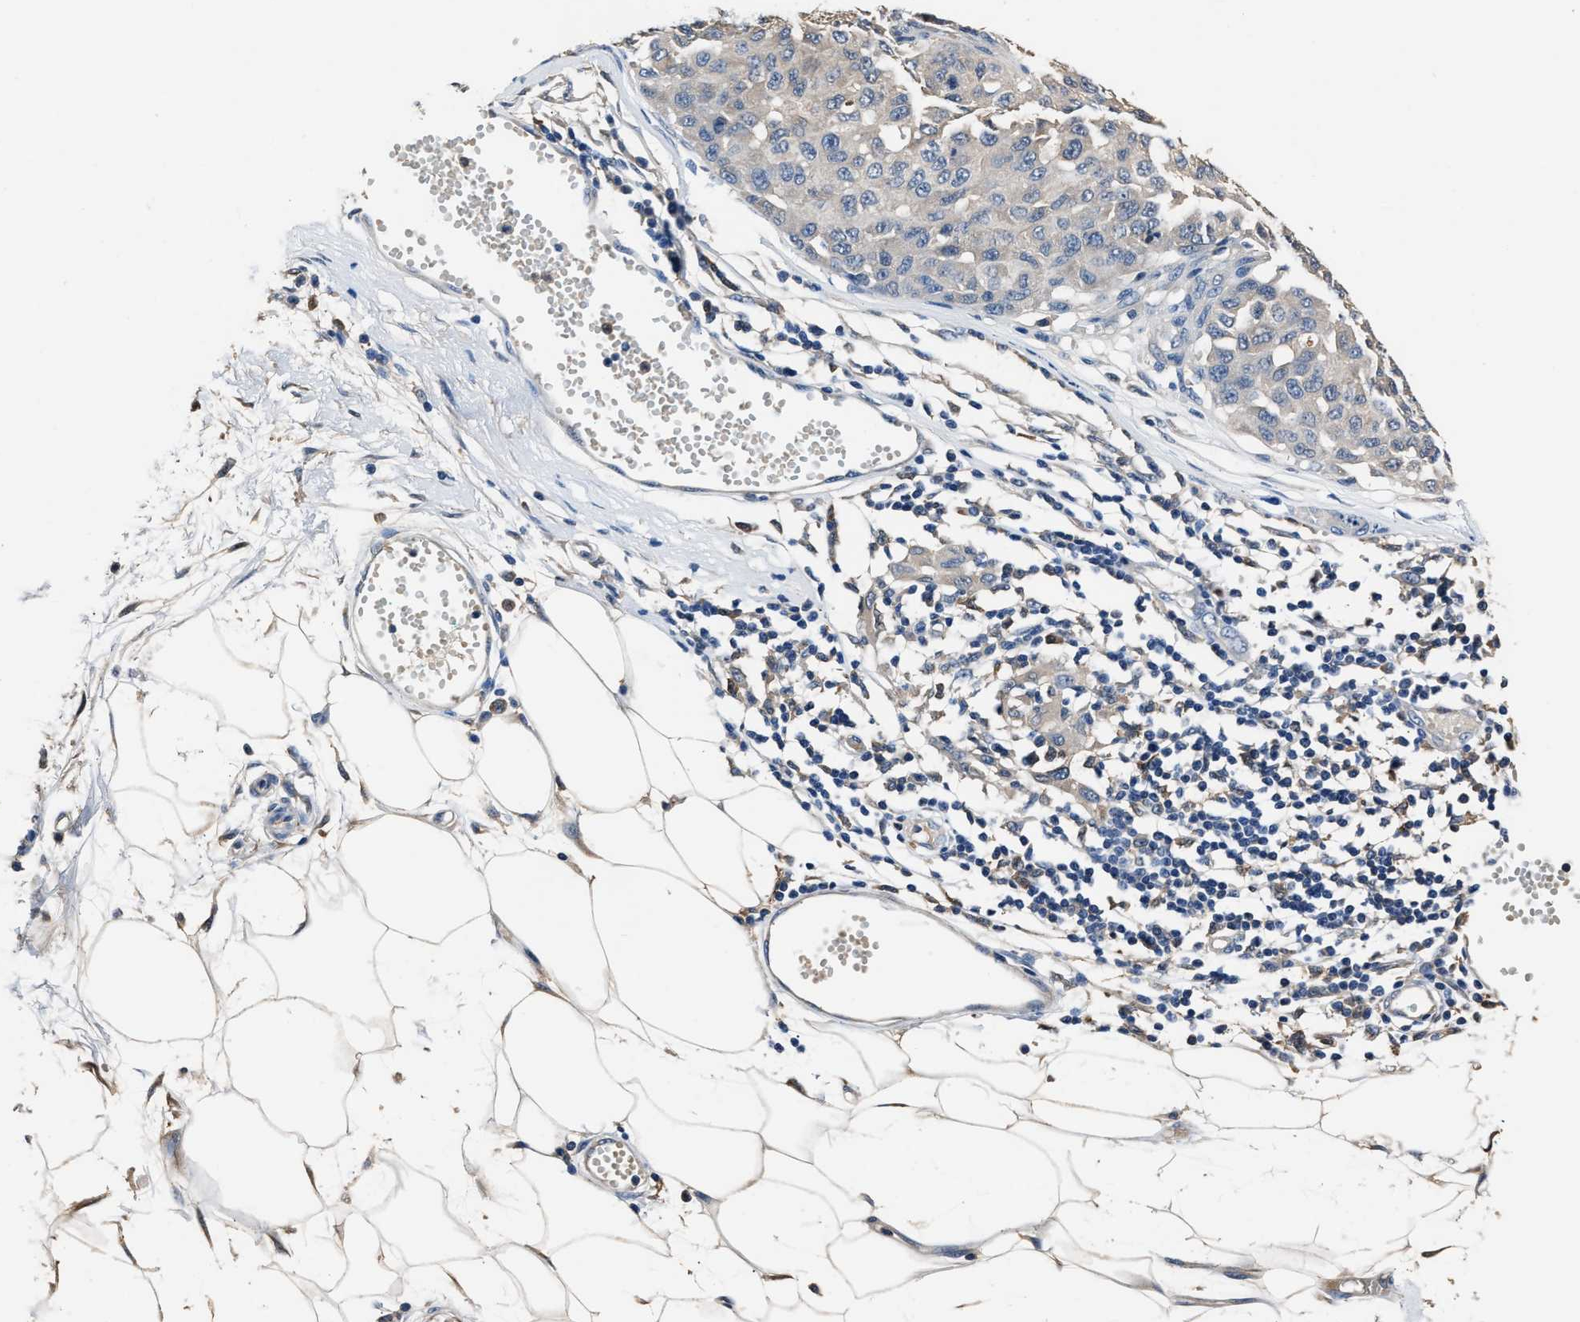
{"staining": {"intensity": "negative", "quantity": "none", "location": "none"}, "tissue": "melanoma", "cell_type": "Tumor cells", "image_type": "cancer", "snomed": [{"axis": "morphology", "description": "Normal tissue, NOS"}, {"axis": "morphology", "description": "Malignant melanoma, NOS"}, {"axis": "topography", "description": "Skin"}], "caption": "DAB (3,3'-diaminobenzidine) immunohistochemical staining of melanoma exhibits no significant positivity in tumor cells.", "gene": "GSTP1", "patient": {"sex": "male", "age": 62}}